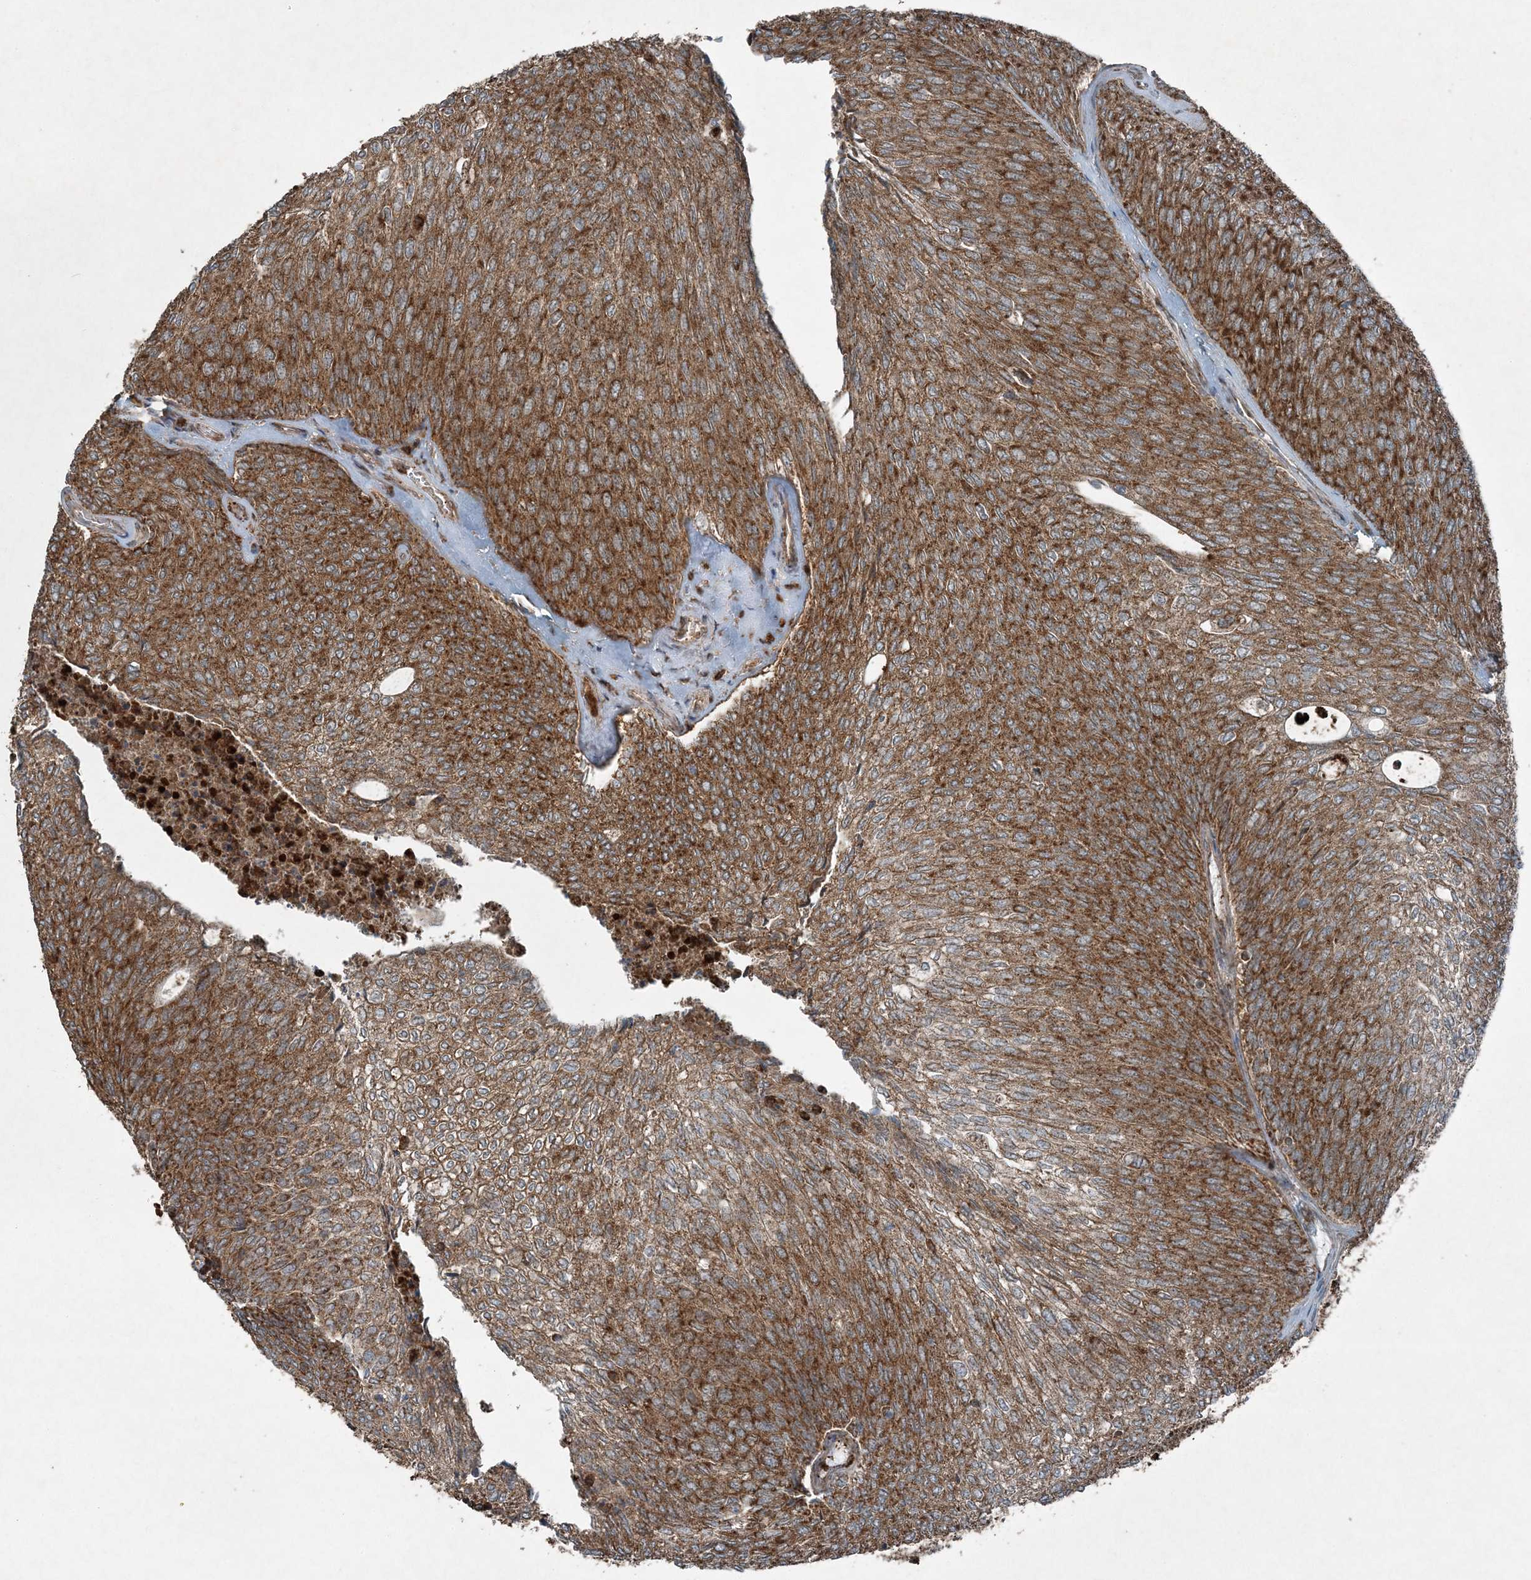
{"staining": {"intensity": "strong", "quantity": ">75%", "location": "cytoplasmic/membranous"}, "tissue": "urothelial cancer", "cell_type": "Tumor cells", "image_type": "cancer", "snomed": [{"axis": "morphology", "description": "Urothelial carcinoma, Low grade"}, {"axis": "topography", "description": "Urinary bladder"}], "caption": "Immunohistochemical staining of urothelial cancer demonstrates high levels of strong cytoplasmic/membranous protein positivity in about >75% of tumor cells.", "gene": "COPS7B", "patient": {"sex": "female", "age": 79}}